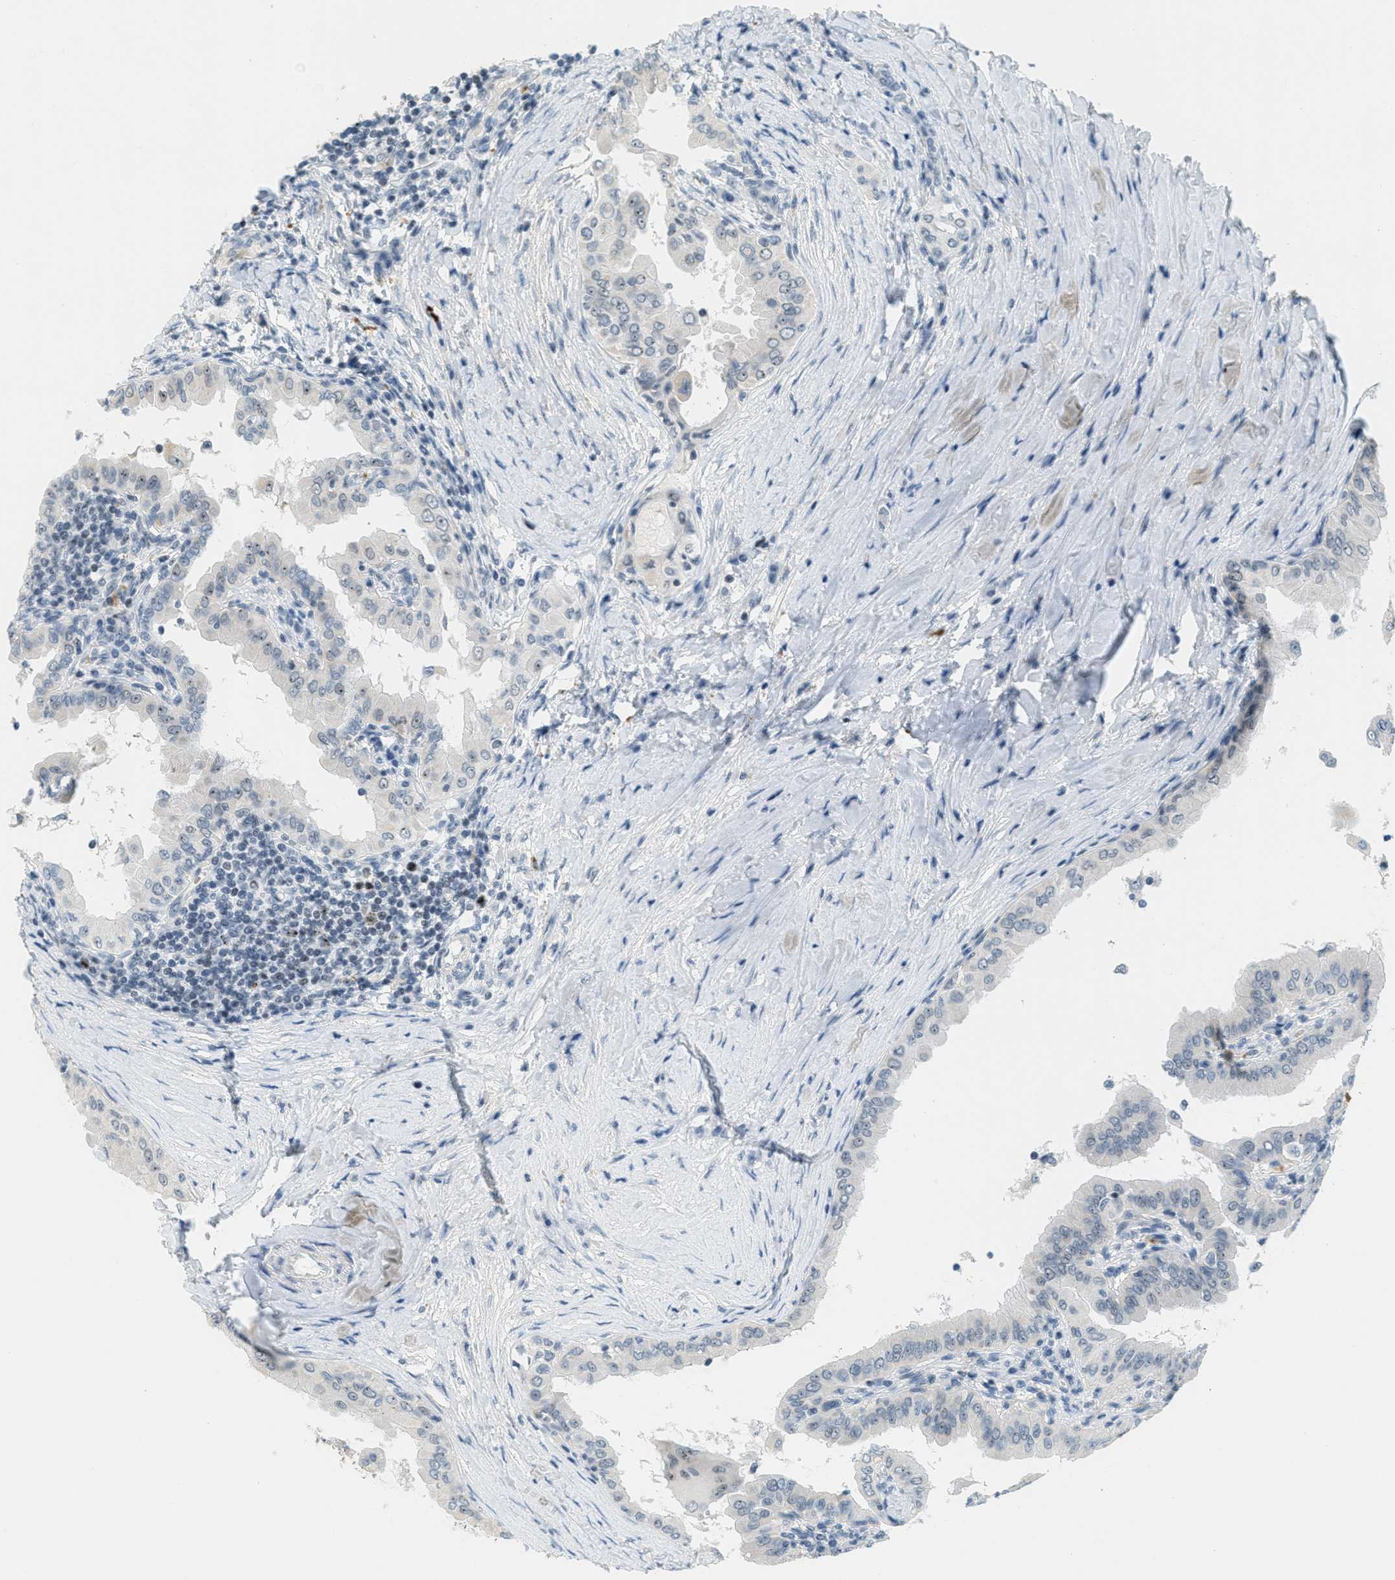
{"staining": {"intensity": "weak", "quantity": "<25%", "location": "nuclear"}, "tissue": "thyroid cancer", "cell_type": "Tumor cells", "image_type": "cancer", "snomed": [{"axis": "morphology", "description": "Papillary adenocarcinoma, NOS"}, {"axis": "topography", "description": "Thyroid gland"}], "caption": "An immunohistochemistry (IHC) micrograph of papillary adenocarcinoma (thyroid) is shown. There is no staining in tumor cells of papillary adenocarcinoma (thyroid). Nuclei are stained in blue.", "gene": "DDX47", "patient": {"sex": "male", "age": 33}}